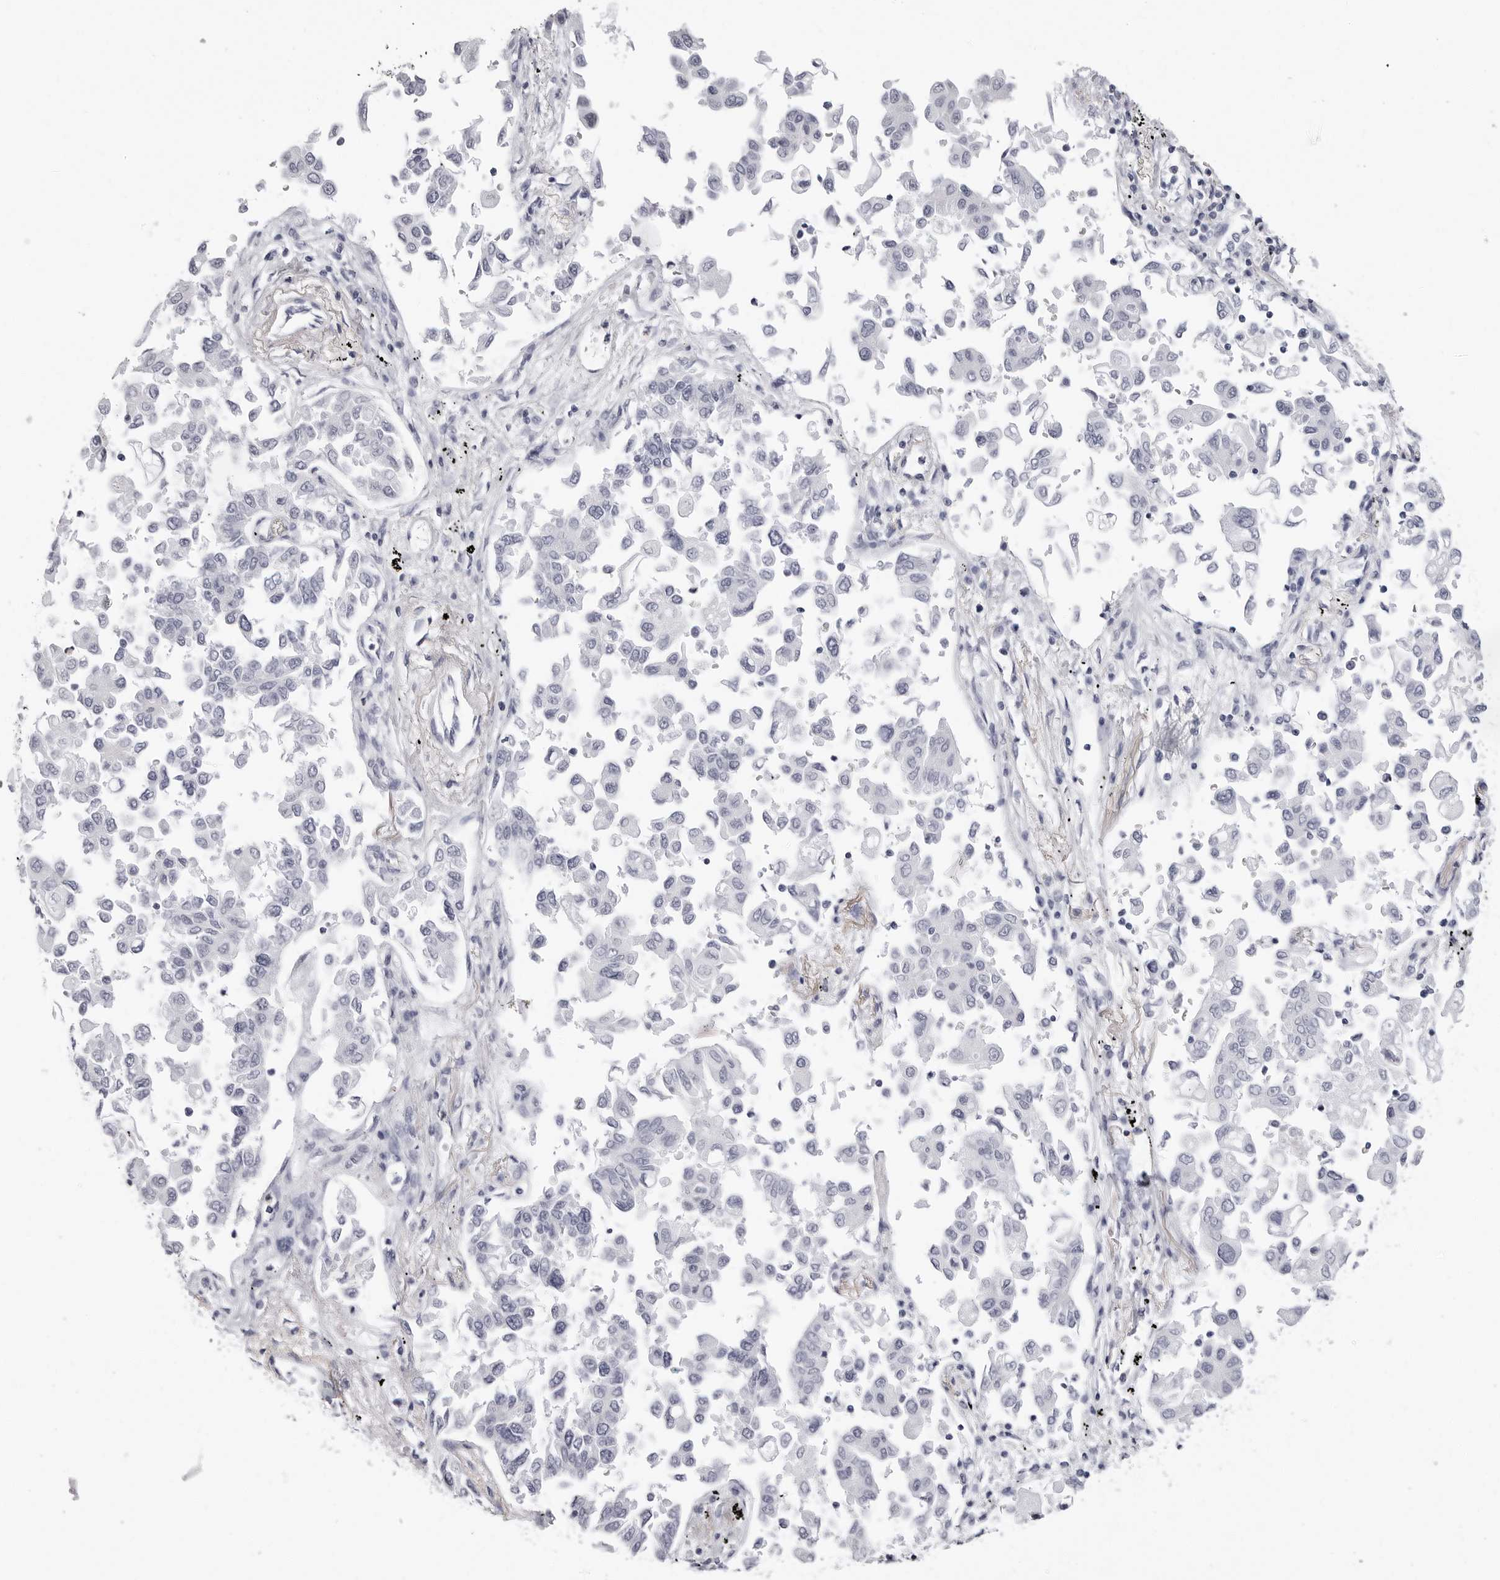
{"staining": {"intensity": "negative", "quantity": "none", "location": "none"}, "tissue": "lung cancer", "cell_type": "Tumor cells", "image_type": "cancer", "snomed": [{"axis": "morphology", "description": "Adenocarcinoma, NOS"}, {"axis": "topography", "description": "Lung"}], "caption": "This is an immunohistochemistry (IHC) histopathology image of adenocarcinoma (lung). There is no positivity in tumor cells.", "gene": "VEZF1", "patient": {"sex": "female", "age": 67}}